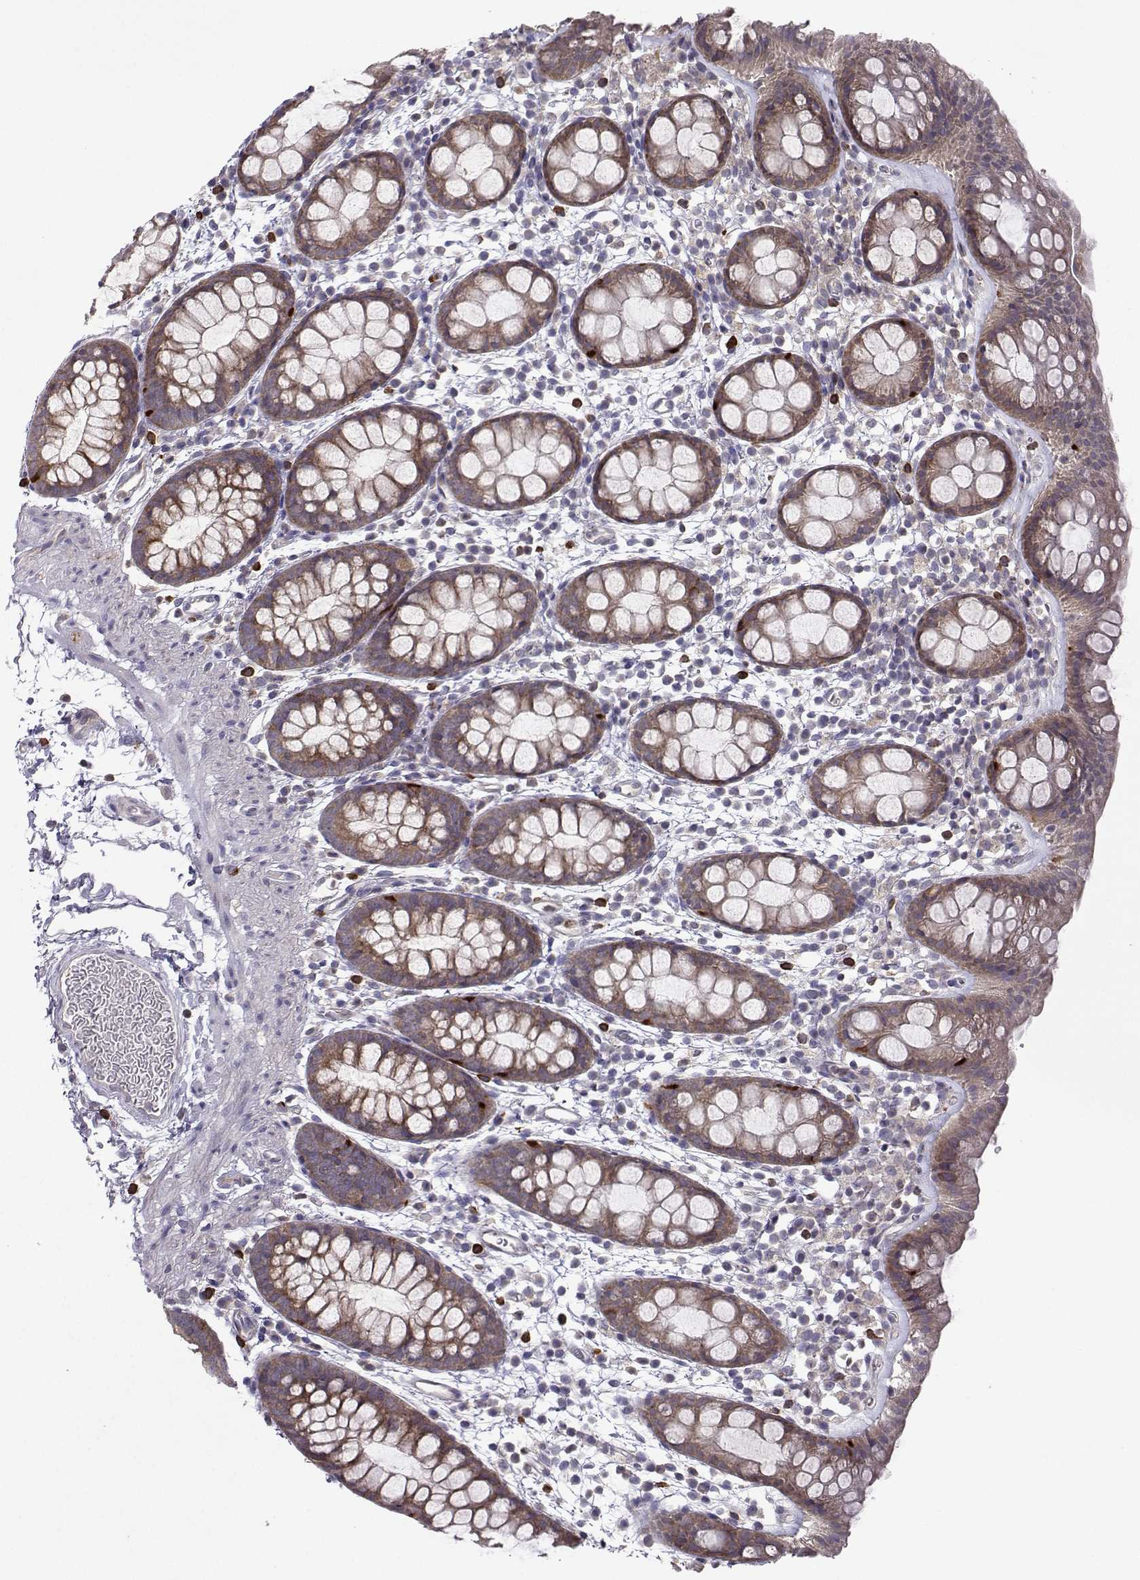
{"staining": {"intensity": "moderate", "quantity": "25%-75%", "location": "cytoplasmic/membranous"}, "tissue": "rectum", "cell_type": "Glandular cells", "image_type": "normal", "snomed": [{"axis": "morphology", "description": "Normal tissue, NOS"}, {"axis": "topography", "description": "Rectum"}], "caption": "Immunohistochemistry of unremarkable rectum reveals medium levels of moderate cytoplasmic/membranous expression in about 25%-75% of glandular cells. The protein of interest is stained brown, and the nuclei are stained in blue (DAB (3,3'-diaminobenzidine) IHC with brightfield microscopy, high magnification).", "gene": "STXBP5", "patient": {"sex": "male", "age": 57}}